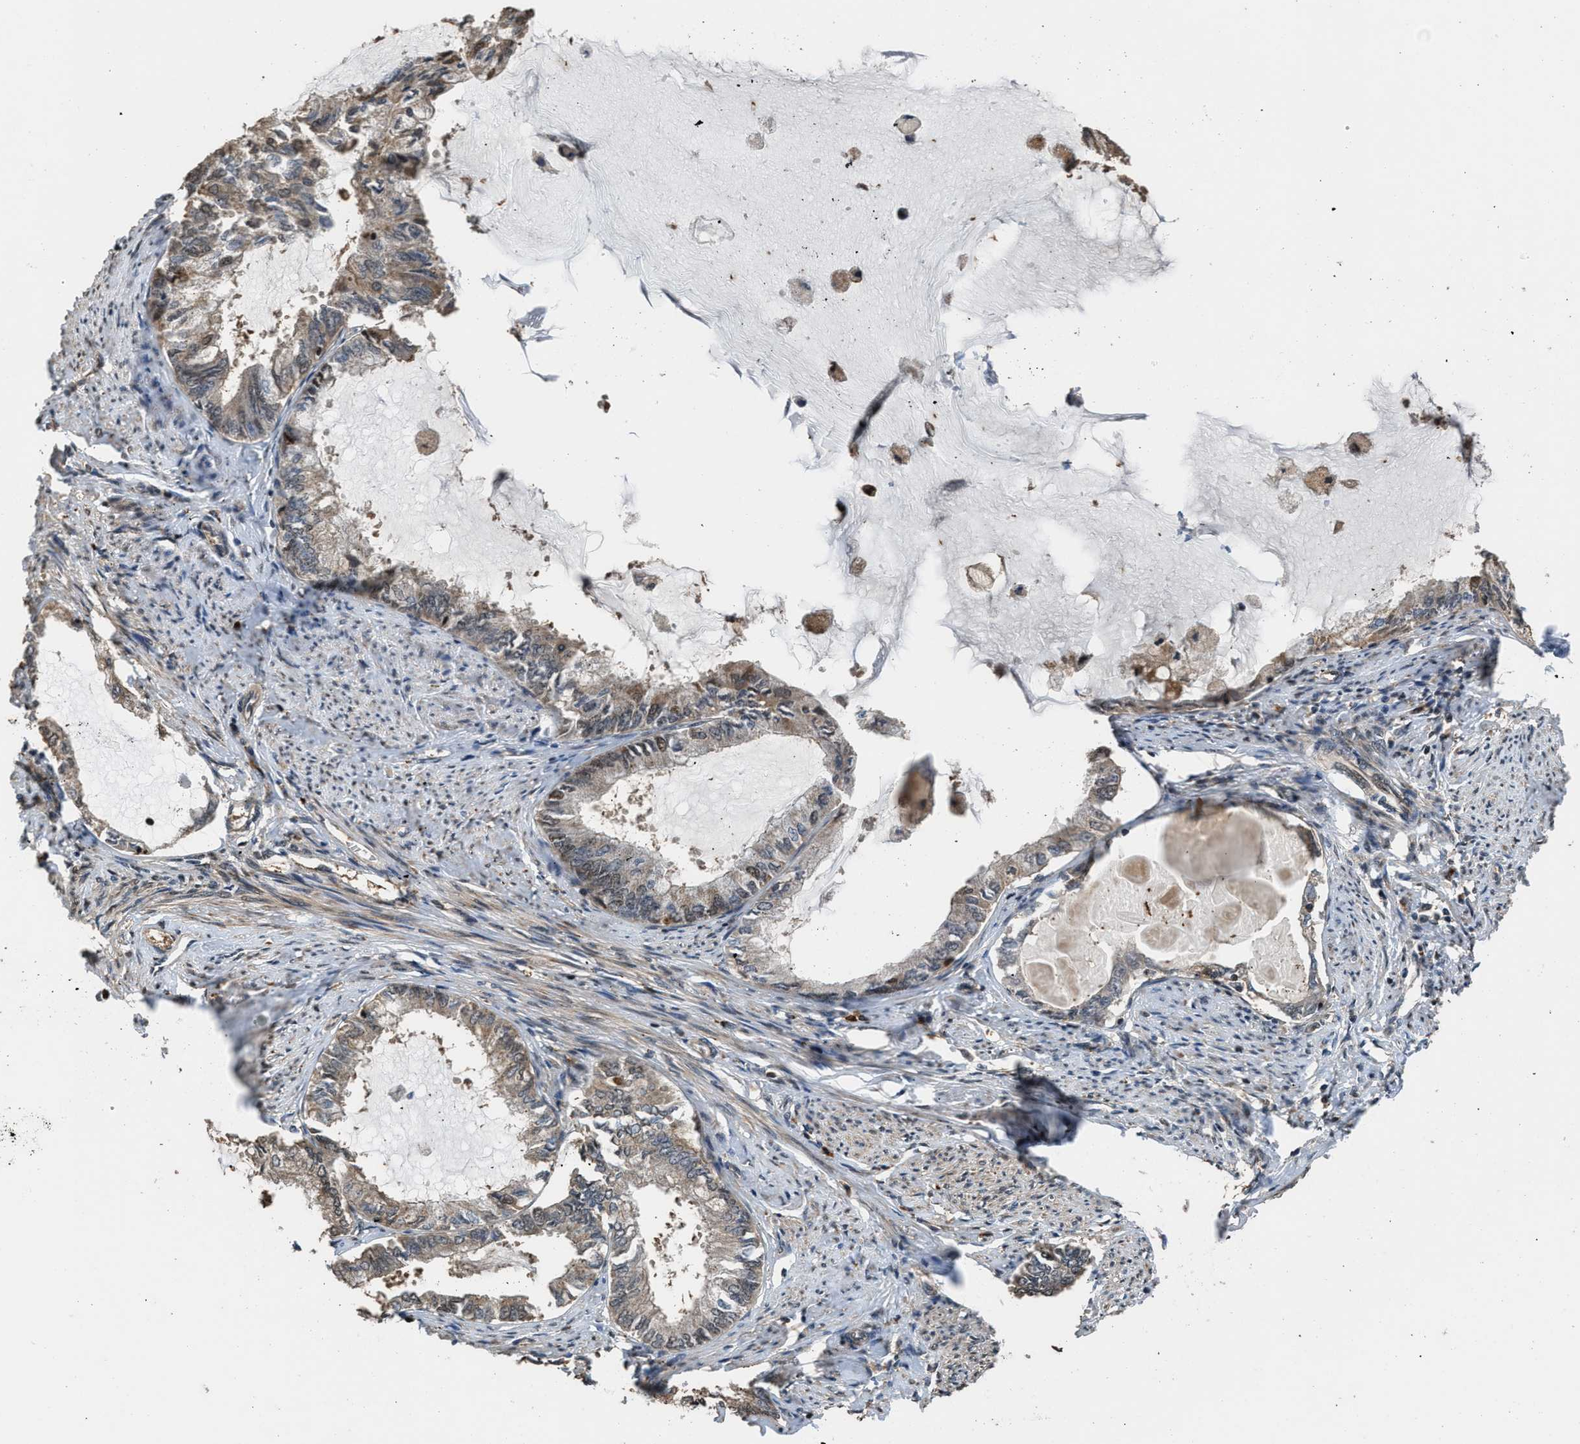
{"staining": {"intensity": "weak", "quantity": "25%-75%", "location": "cytoplasmic/membranous,nuclear"}, "tissue": "endometrial cancer", "cell_type": "Tumor cells", "image_type": "cancer", "snomed": [{"axis": "morphology", "description": "Adenocarcinoma, NOS"}, {"axis": "topography", "description": "Endometrium"}], "caption": "Weak cytoplasmic/membranous and nuclear expression for a protein is identified in about 25%-75% of tumor cells of endometrial cancer (adenocarcinoma) using immunohistochemistry.", "gene": "CTBS", "patient": {"sex": "female", "age": 86}}